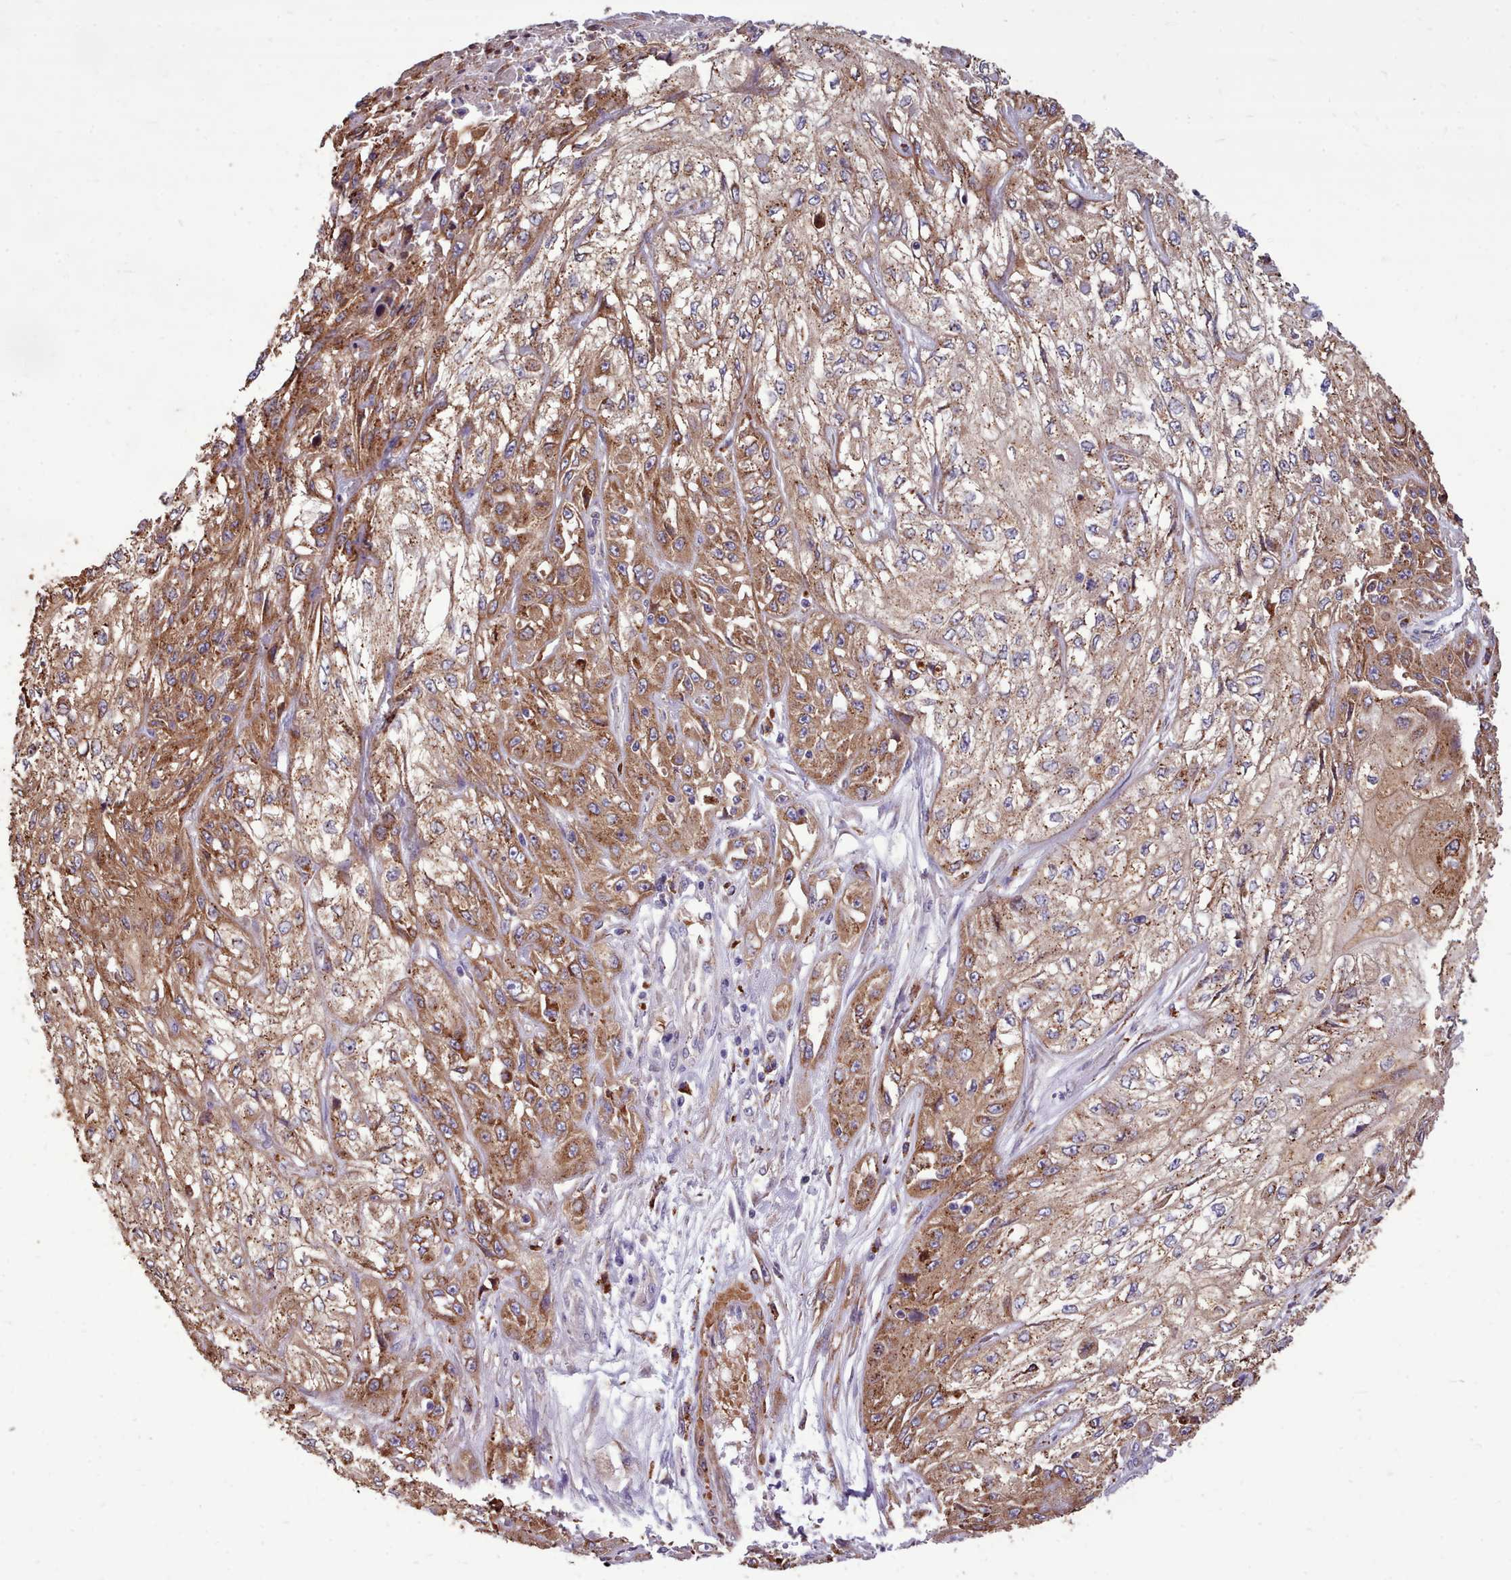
{"staining": {"intensity": "moderate", "quantity": ">75%", "location": "cytoplasmic/membranous"}, "tissue": "skin cancer", "cell_type": "Tumor cells", "image_type": "cancer", "snomed": [{"axis": "morphology", "description": "Squamous cell carcinoma, NOS"}, {"axis": "morphology", "description": "Squamous cell carcinoma, metastatic, NOS"}, {"axis": "topography", "description": "Skin"}, {"axis": "topography", "description": "Lymph node"}], "caption": "Immunohistochemical staining of skin cancer (squamous cell carcinoma) shows medium levels of moderate cytoplasmic/membranous protein expression in approximately >75% of tumor cells.", "gene": "PACSIN3", "patient": {"sex": "male", "age": 75}}